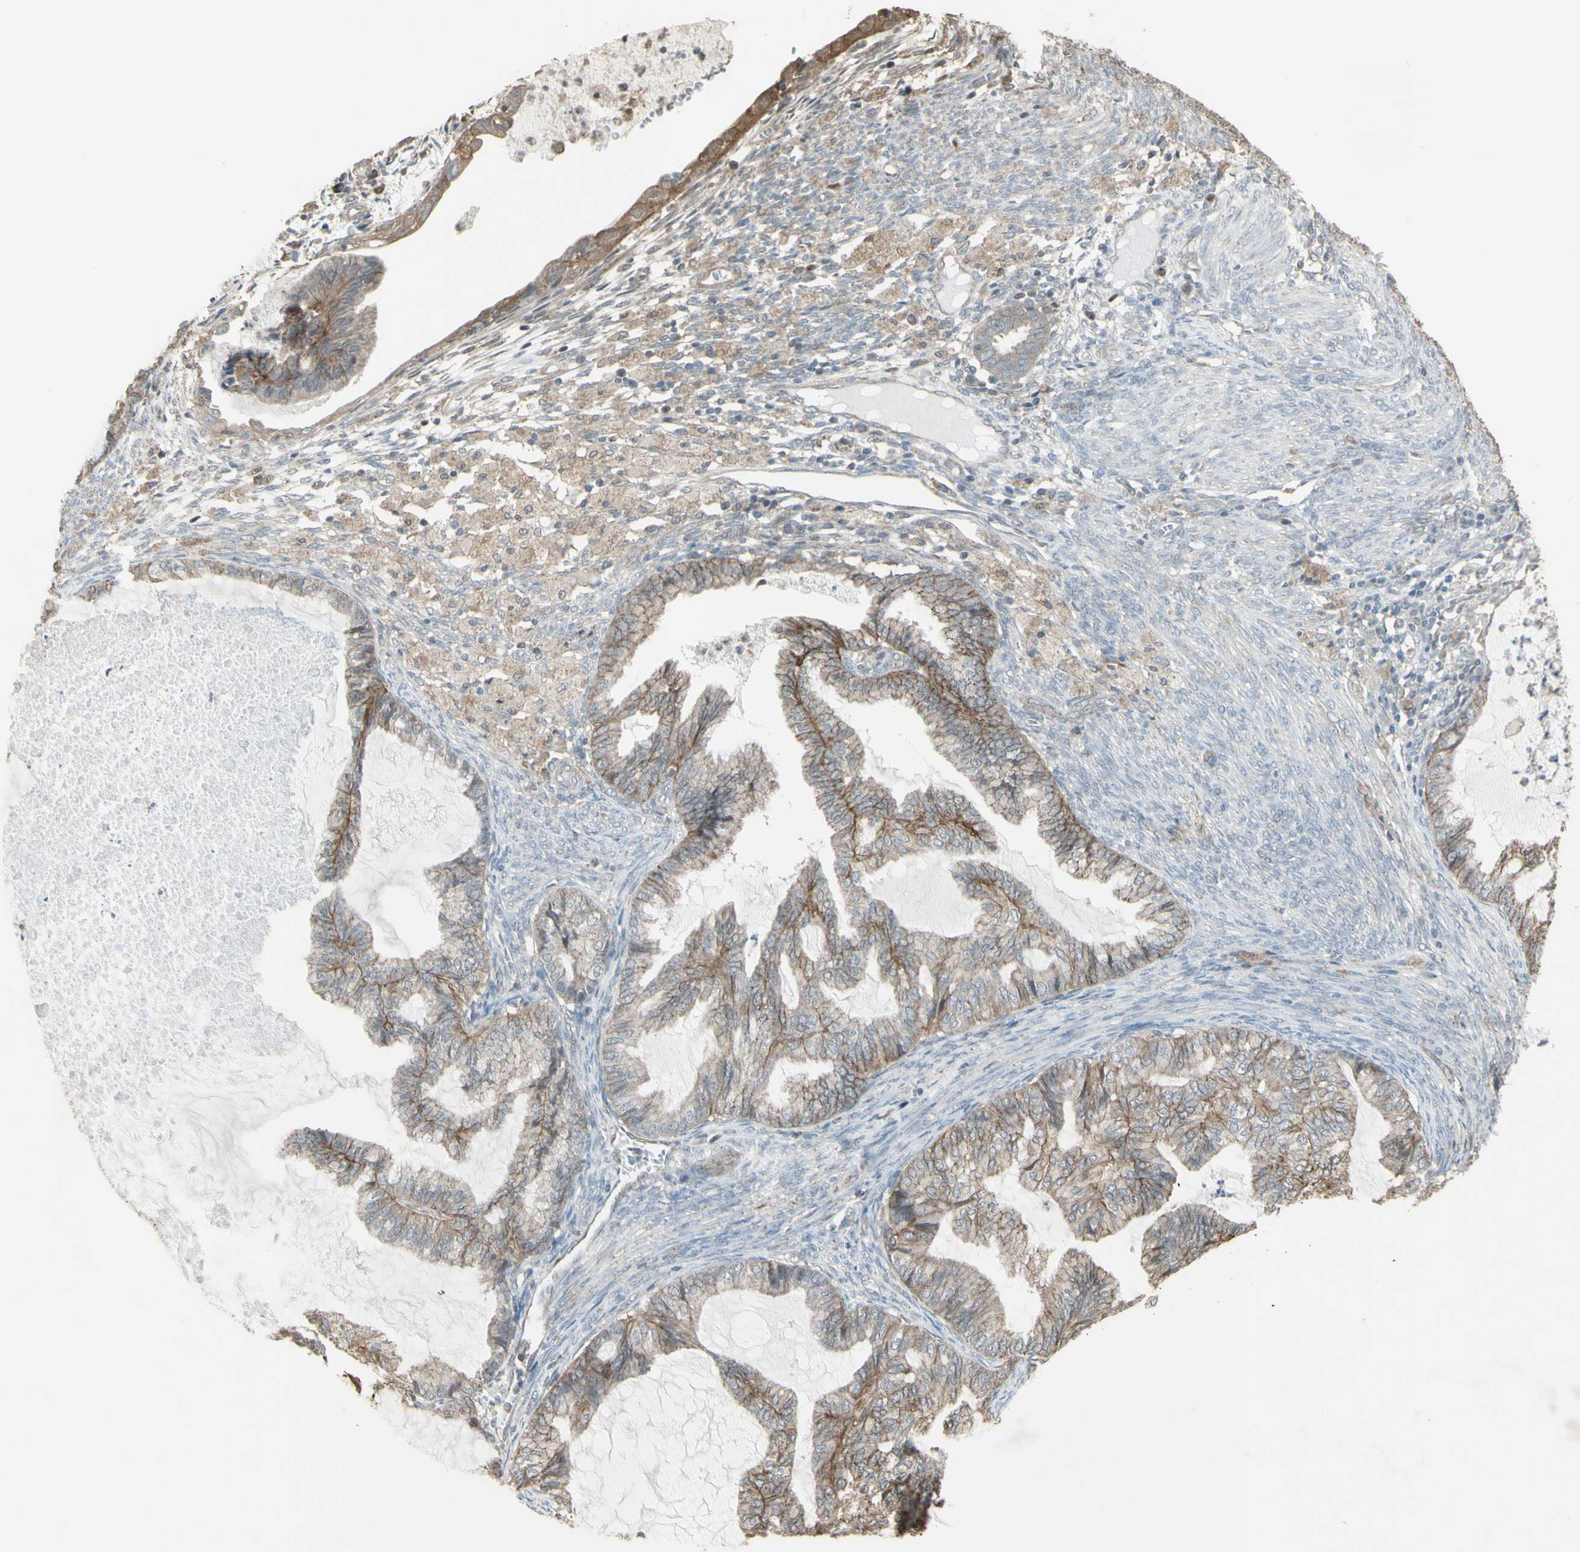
{"staining": {"intensity": "moderate", "quantity": ">75%", "location": "cytoplasmic/membranous"}, "tissue": "cervical cancer", "cell_type": "Tumor cells", "image_type": "cancer", "snomed": [{"axis": "morphology", "description": "Normal tissue, NOS"}, {"axis": "morphology", "description": "Adenocarcinoma, NOS"}, {"axis": "topography", "description": "Cervix"}, {"axis": "topography", "description": "Endometrium"}], "caption": "A brown stain labels moderate cytoplasmic/membranous expression of a protein in human cervical adenocarcinoma tumor cells.", "gene": "FXYD3", "patient": {"sex": "female", "age": 86}}